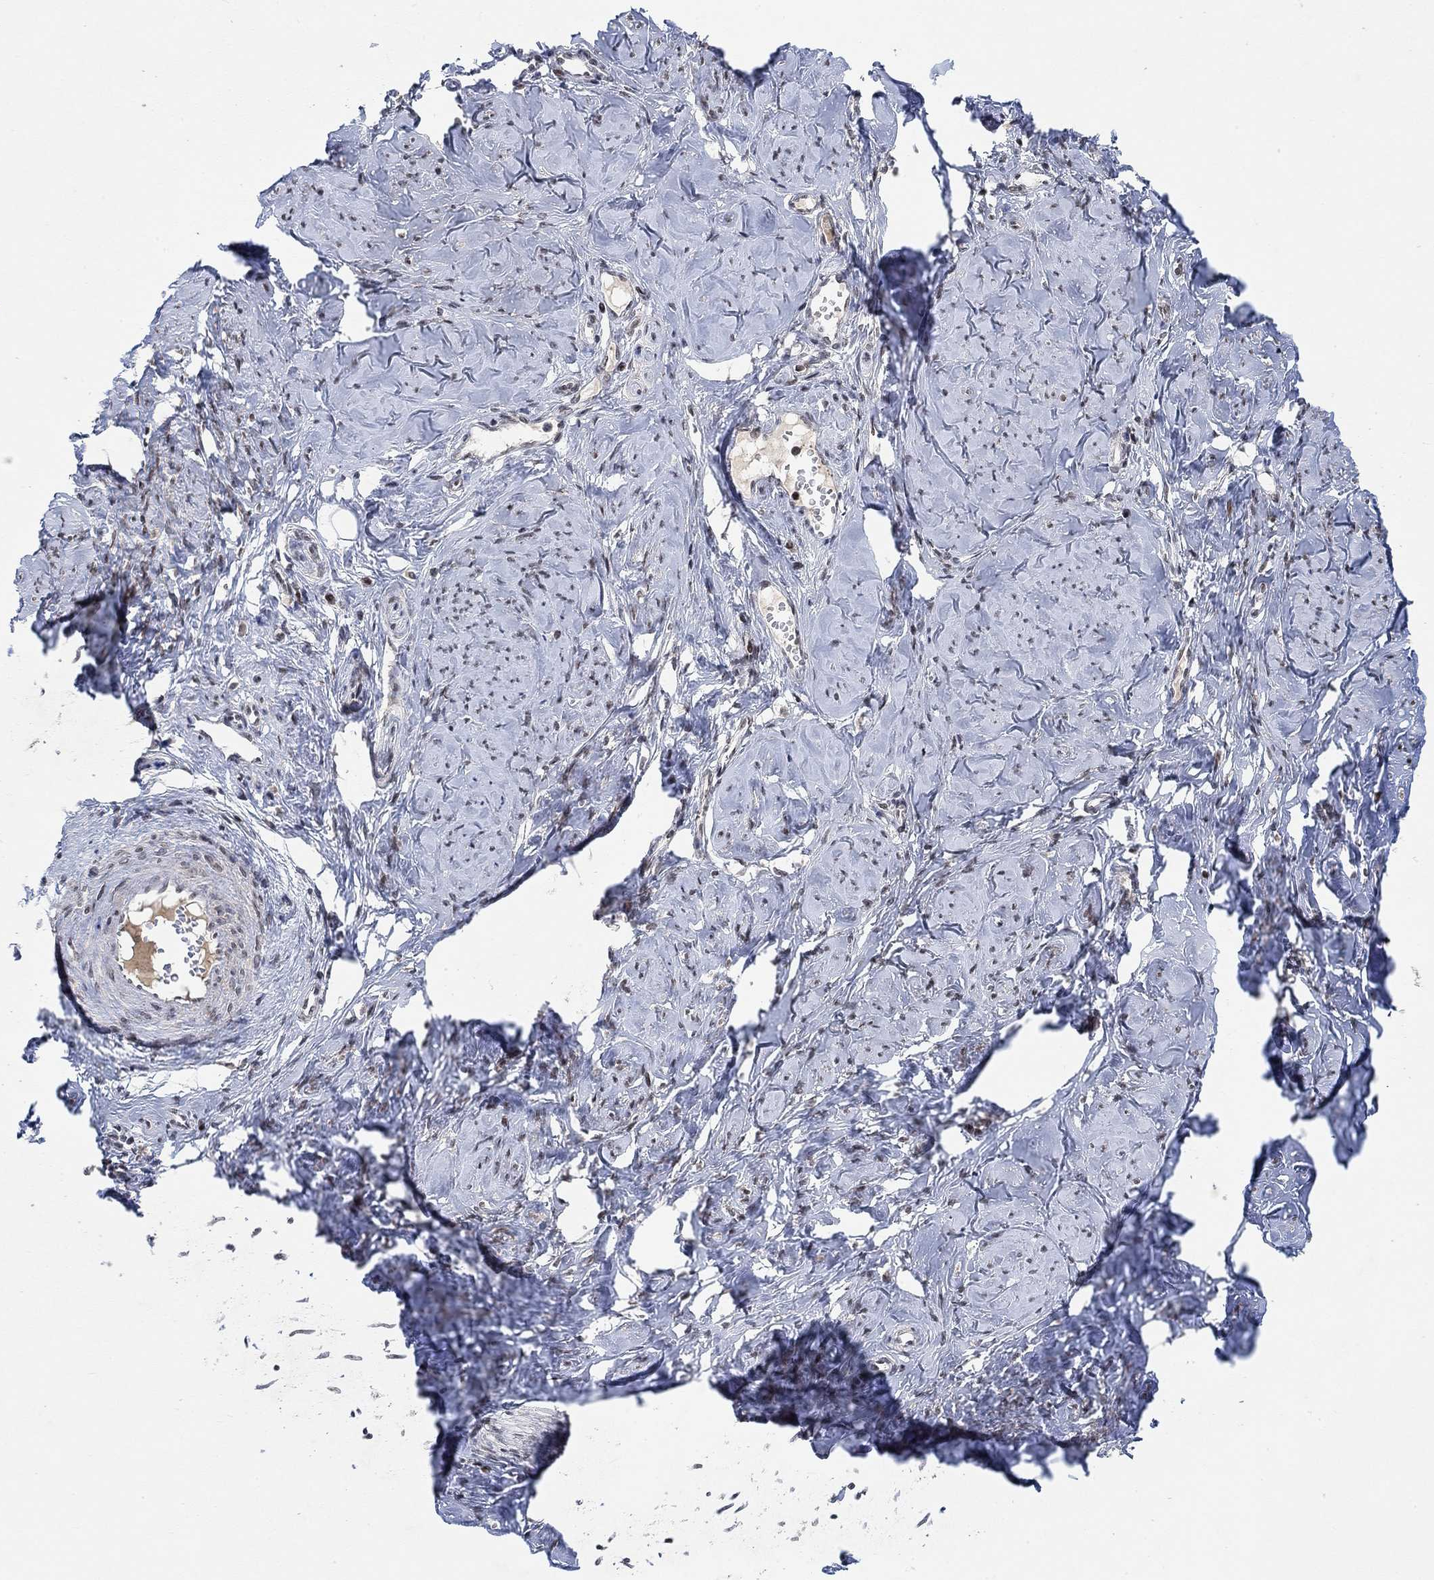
{"staining": {"intensity": "negative", "quantity": "none", "location": "none"}, "tissue": "smooth muscle", "cell_type": "Smooth muscle cells", "image_type": "normal", "snomed": [{"axis": "morphology", "description": "Normal tissue, NOS"}, {"axis": "topography", "description": "Smooth muscle"}], "caption": "IHC image of unremarkable smooth muscle: smooth muscle stained with DAB (3,3'-diaminobenzidine) reveals no significant protein staining in smooth muscle cells. The staining is performed using DAB (3,3'-diaminobenzidine) brown chromogen with nuclei counter-stained in using hematoxylin.", "gene": "THAP8", "patient": {"sex": "female", "age": 48}}